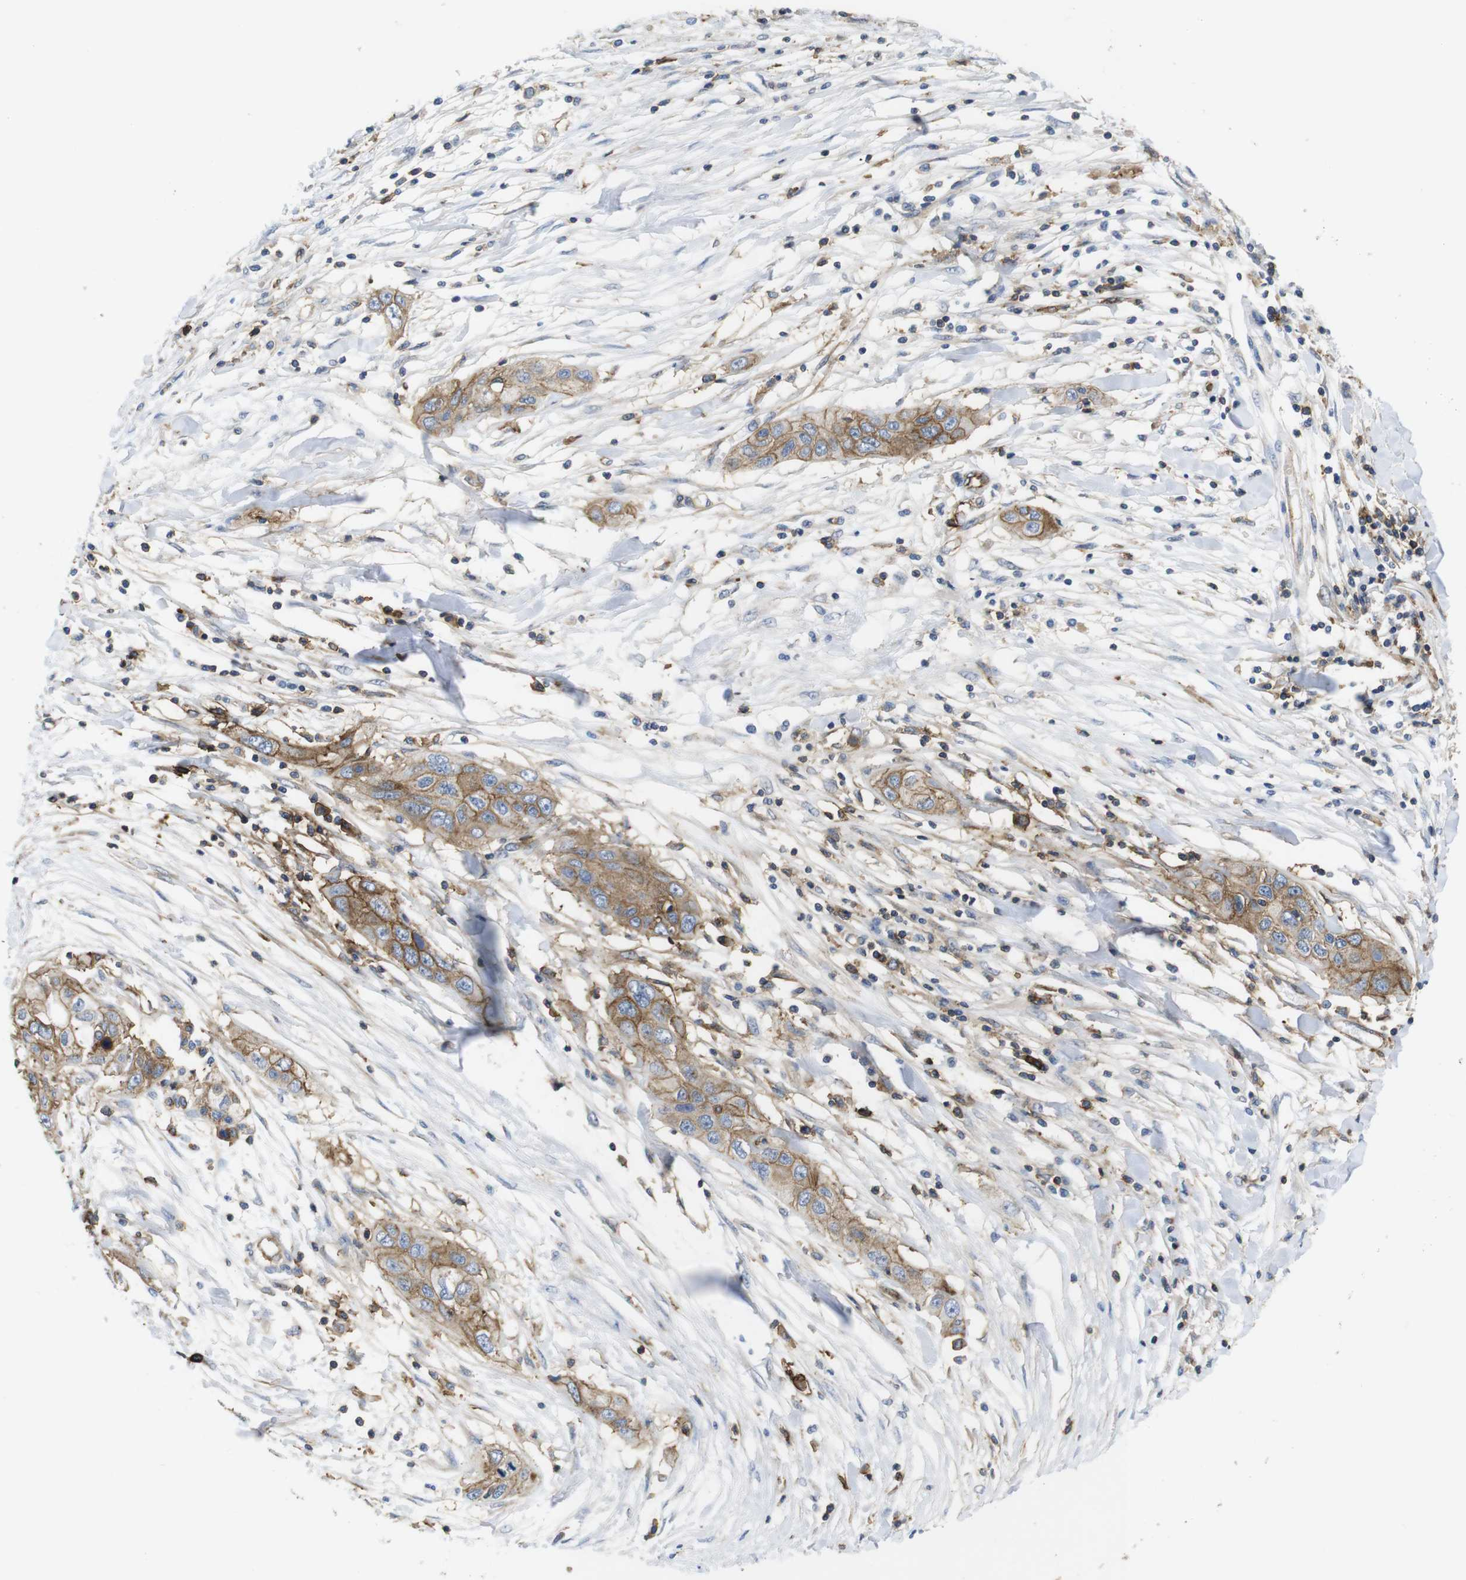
{"staining": {"intensity": "moderate", "quantity": ">75%", "location": "cytoplasmic/membranous"}, "tissue": "pancreatic cancer", "cell_type": "Tumor cells", "image_type": "cancer", "snomed": [{"axis": "morphology", "description": "Adenocarcinoma, NOS"}, {"axis": "topography", "description": "Pancreas"}], "caption": "Immunohistochemistry (IHC) photomicrograph of neoplastic tissue: human pancreatic cancer (adenocarcinoma) stained using IHC demonstrates medium levels of moderate protein expression localized specifically in the cytoplasmic/membranous of tumor cells, appearing as a cytoplasmic/membranous brown color.", "gene": "CCR6", "patient": {"sex": "female", "age": 70}}